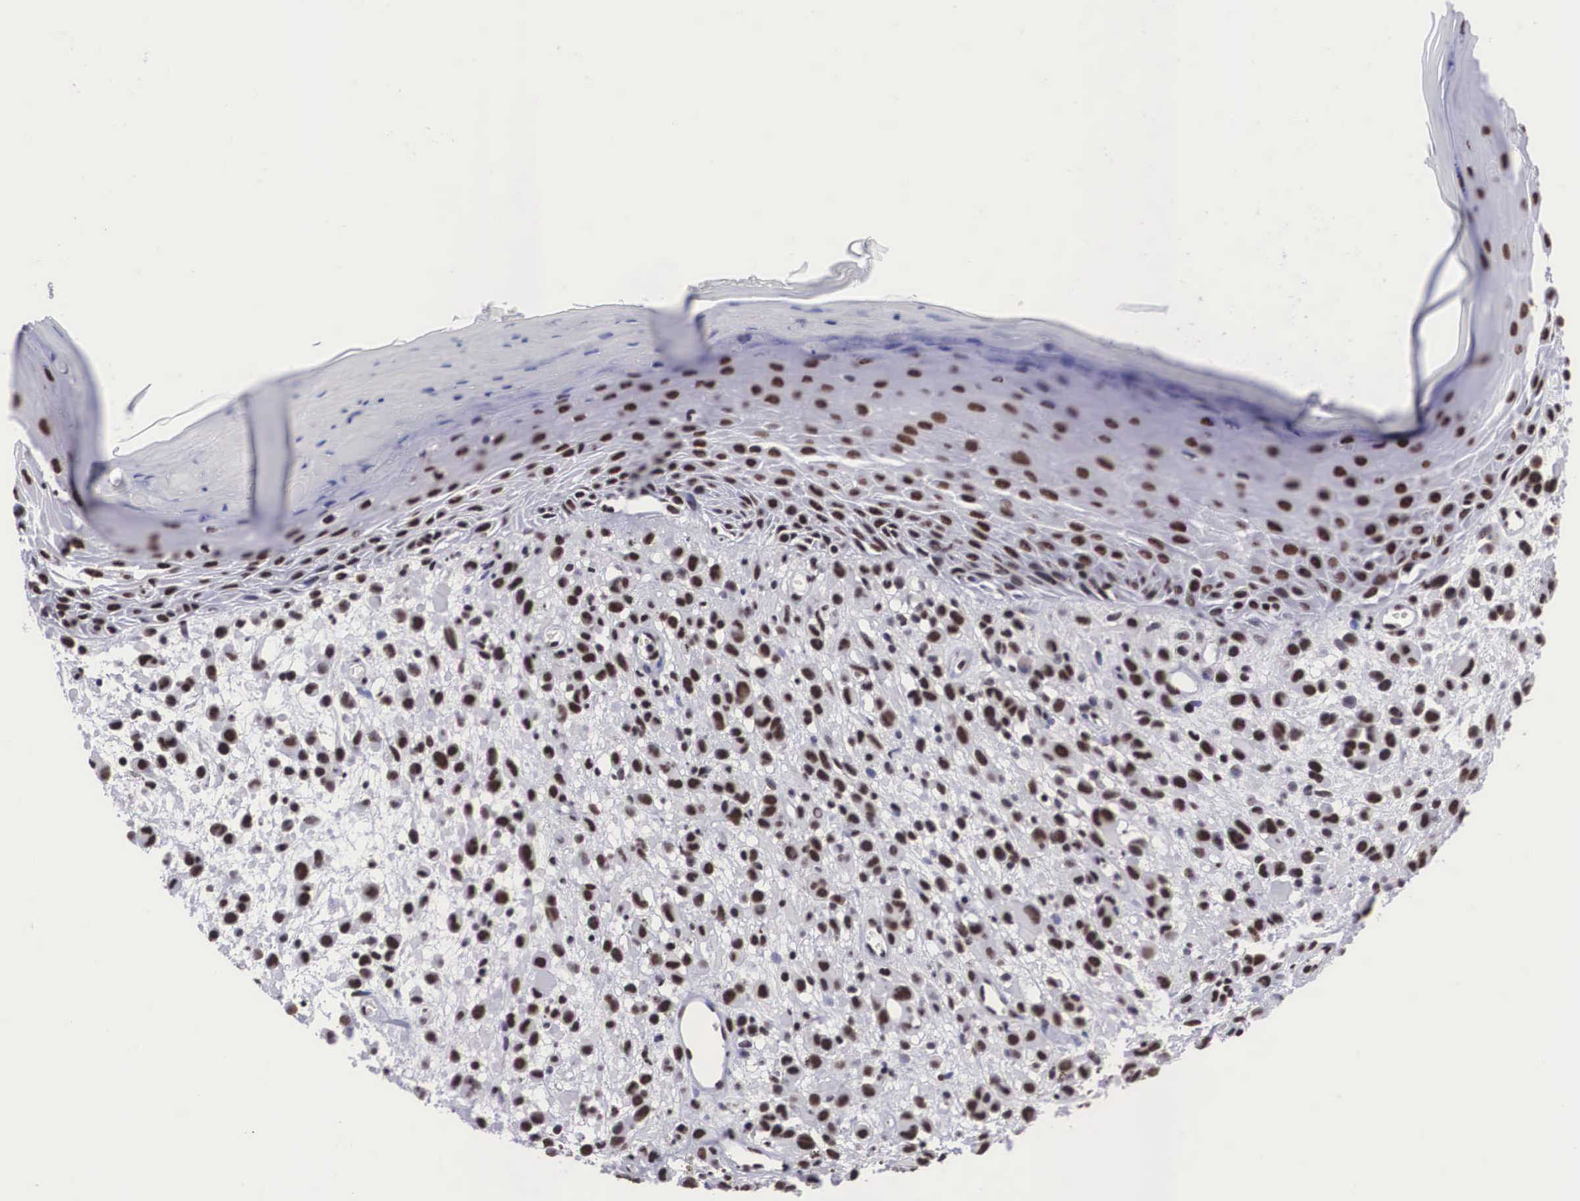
{"staining": {"intensity": "moderate", "quantity": ">75%", "location": "nuclear"}, "tissue": "melanoma", "cell_type": "Tumor cells", "image_type": "cancer", "snomed": [{"axis": "morphology", "description": "Malignant melanoma, NOS"}, {"axis": "topography", "description": "Skin"}], "caption": "Immunohistochemical staining of human malignant melanoma exhibits moderate nuclear protein staining in approximately >75% of tumor cells.", "gene": "SF3A1", "patient": {"sex": "male", "age": 51}}